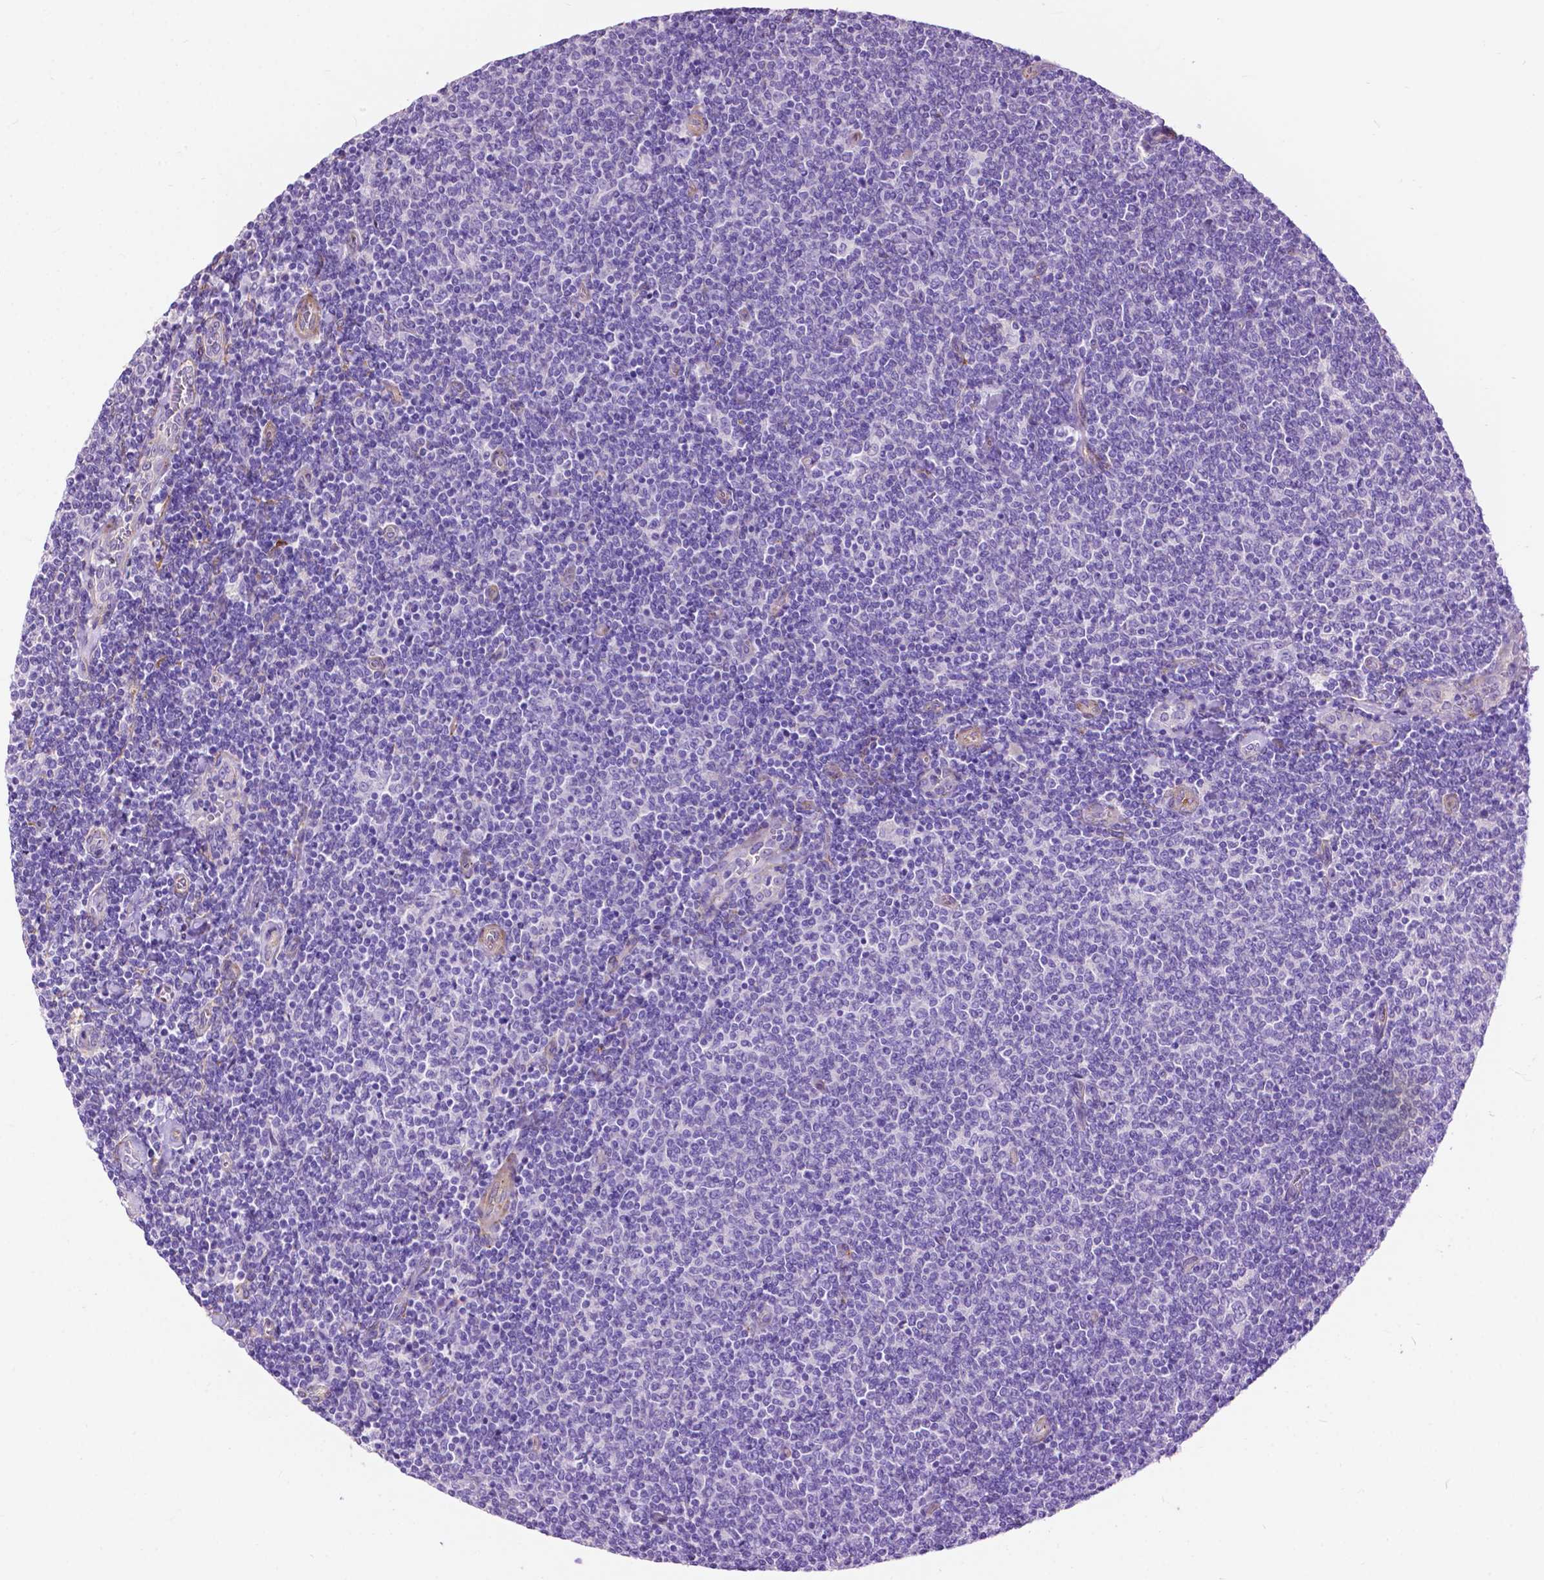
{"staining": {"intensity": "negative", "quantity": "none", "location": "none"}, "tissue": "lymphoma", "cell_type": "Tumor cells", "image_type": "cancer", "snomed": [{"axis": "morphology", "description": "Malignant lymphoma, non-Hodgkin's type, Low grade"}, {"axis": "topography", "description": "Lymph node"}], "caption": "Tumor cells are negative for brown protein staining in lymphoma.", "gene": "PCDHA12", "patient": {"sex": "male", "age": 52}}